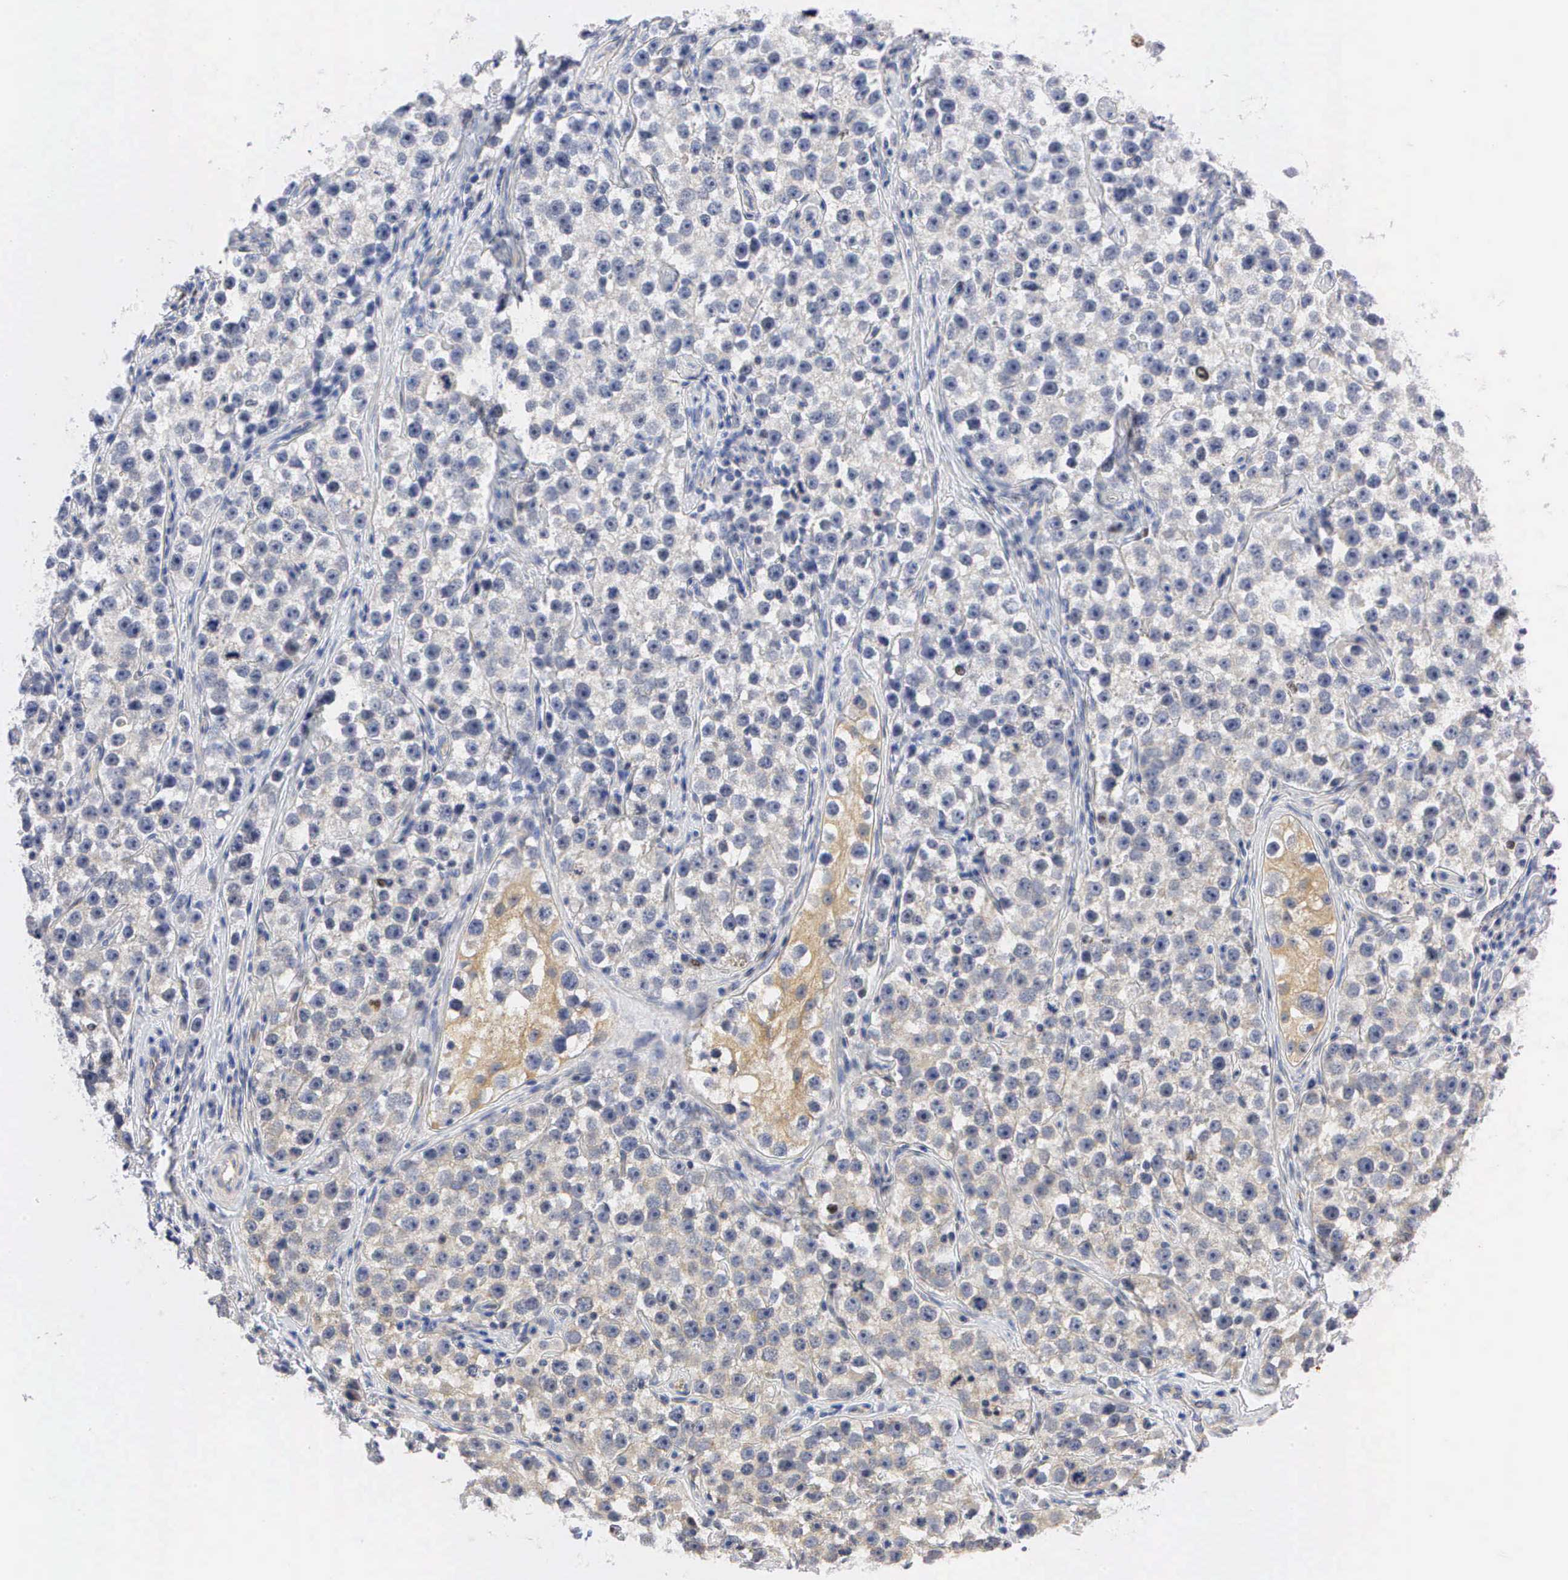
{"staining": {"intensity": "weak", "quantity": "<25%", "location": "cytoplasmic/membranous"}, "tissue": "testis cancer", "cell_type": "Tumor cells", "image_type": "cancer", "snomed": [{"axis": "morphology", "description": "Seminoma, NOS"}, {"axis": "topography", "description": "Testis"}], "caption": "Testis cancer stained for a protein using immunohistochemistry demonstrates no expression tumor cells.", "gene": "PGR", "patient": {"sex": "male", "age": 32}}